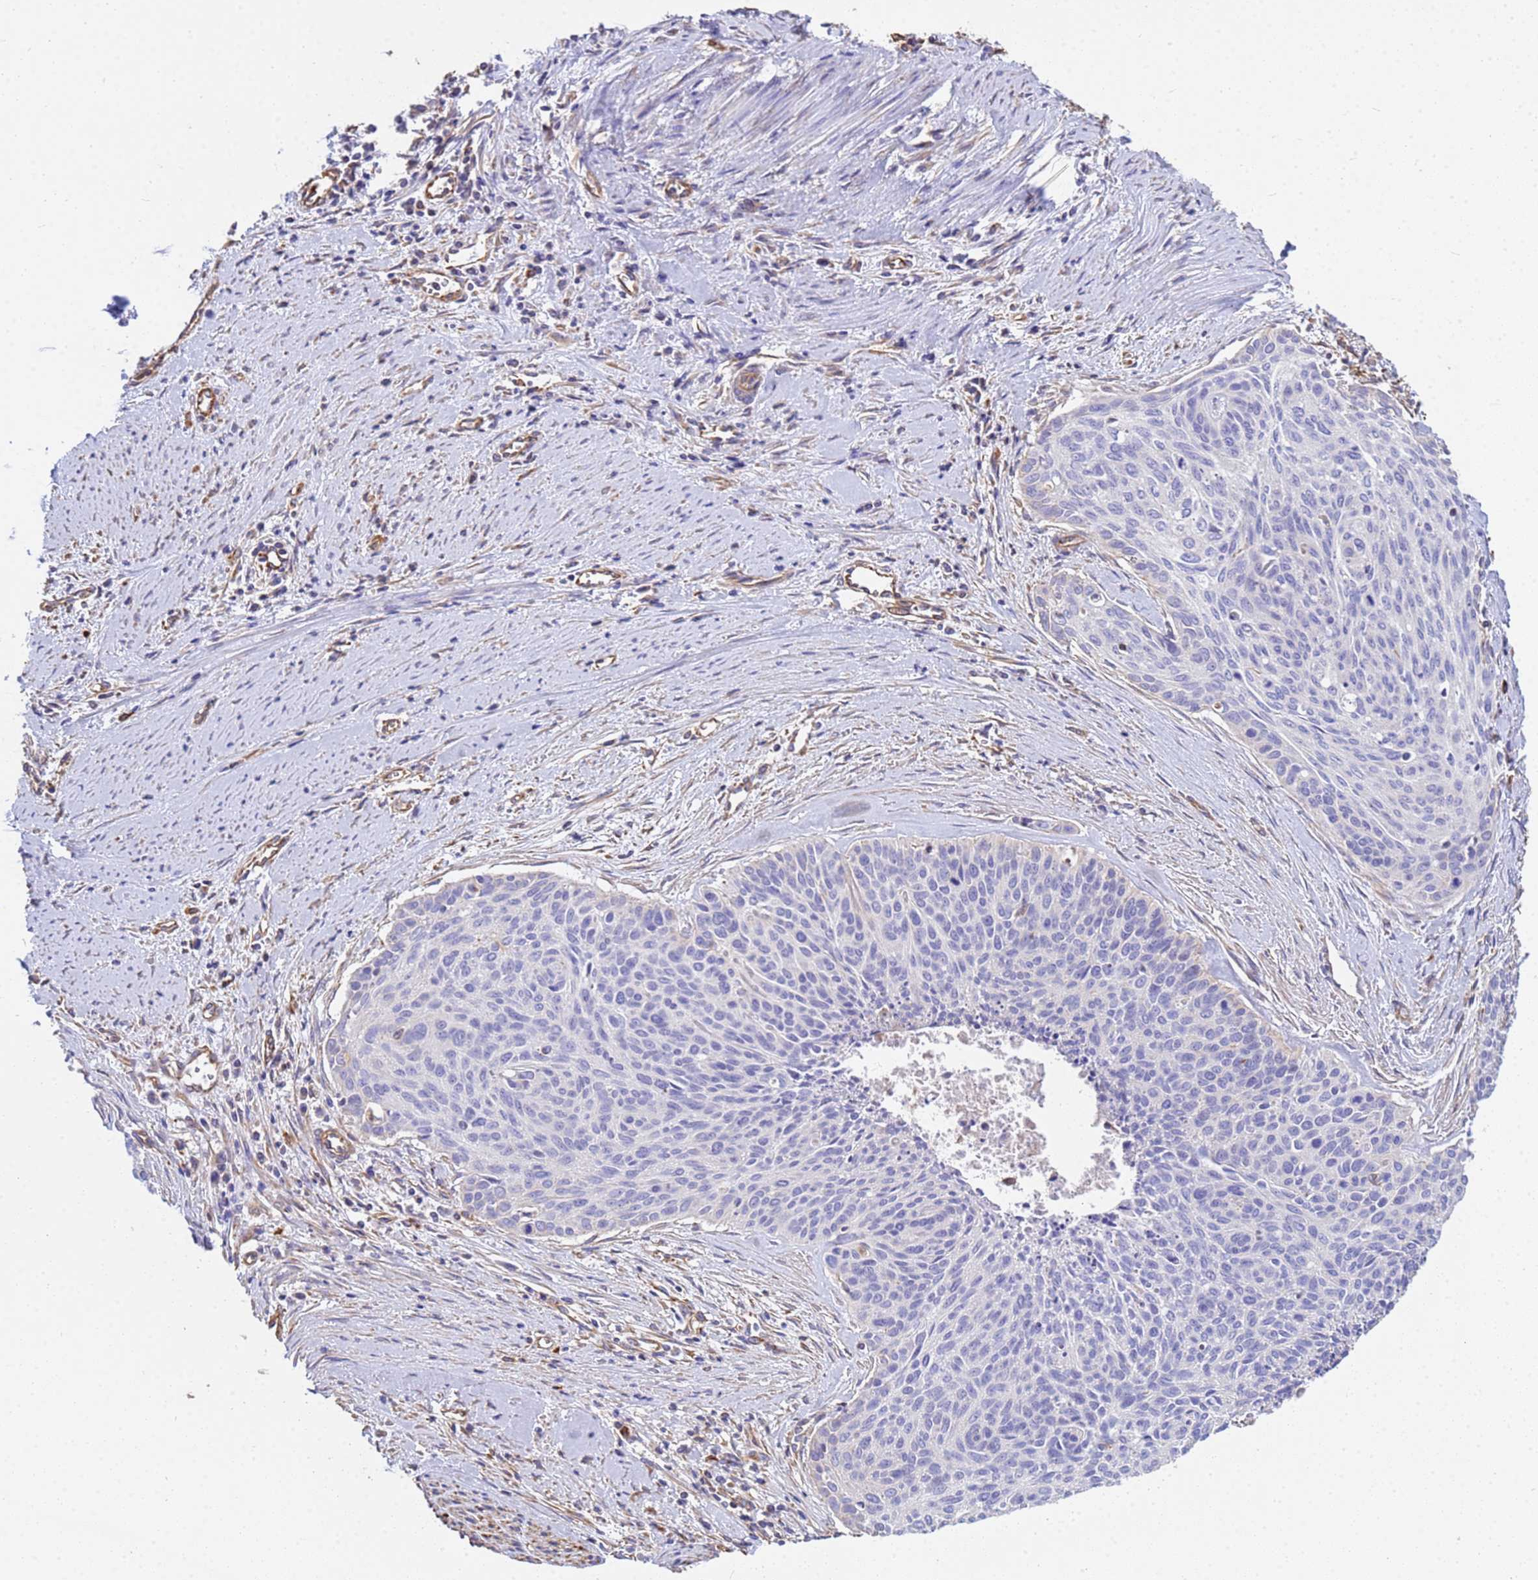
{"staining": {"intensity": "negative", "quantity": "none", "location": "none"}, "tissue": "cervical cancer", "cell_type": "Tumor cells", "image_type": "cancer", "snomed": [{"axis": "morphology", "description": "Squamous cell carcinoma, NOS"}, {"axis": "topography", "description": "Cervix"}], "caption": "An immunohistochemistry (IHC) image of cervical cancer is shown. There is no staining in tumor cells of cervical cancer.", "gene": "TCEAL3", "patient": {"sex": "female", "age": 55}}